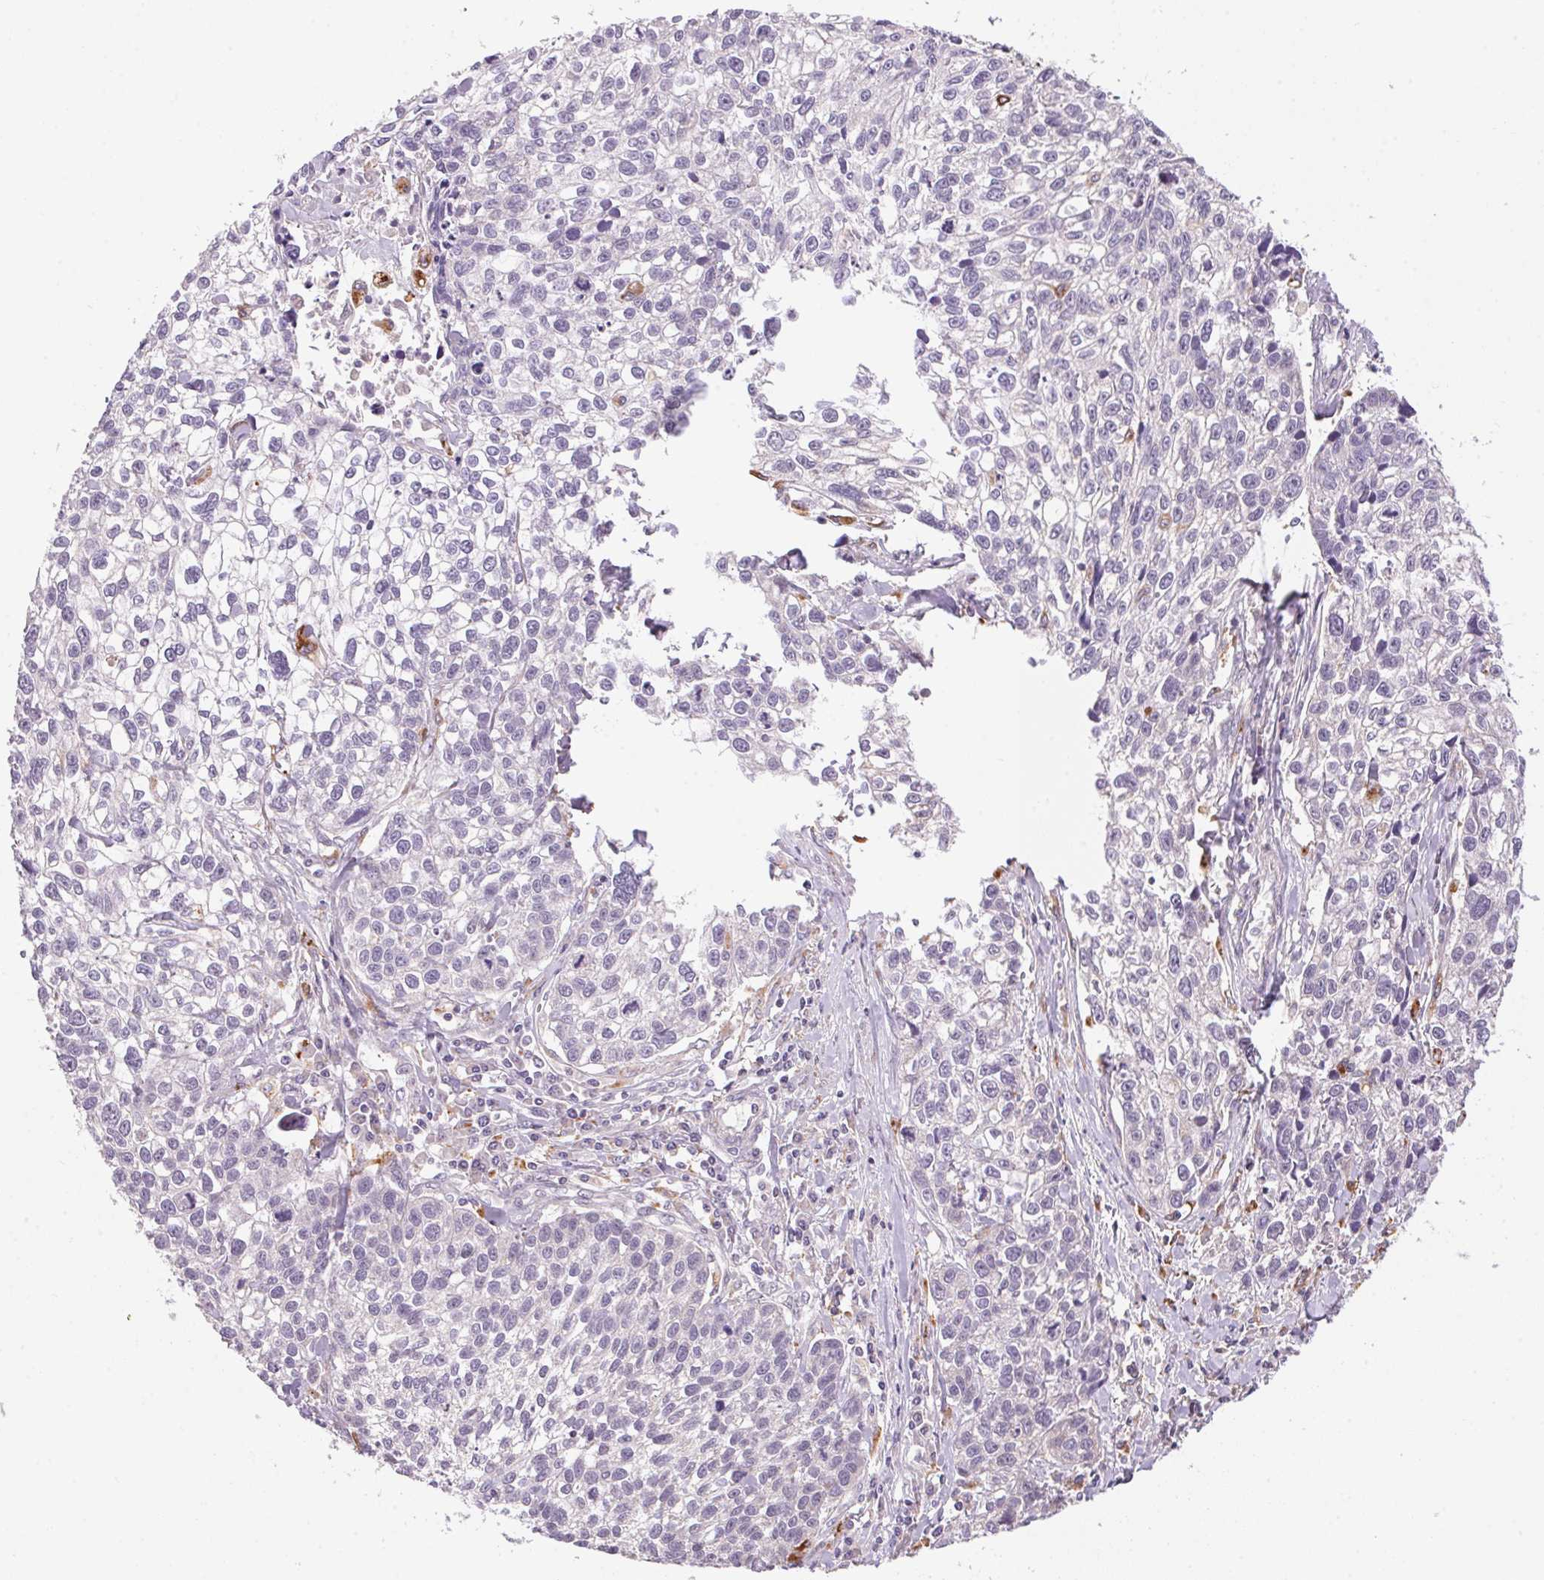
{"staining": {"intensity": "negative", "quantity": "none", "location": "none"}, "tissue": "lung cancer", "cell_type": "Tumor cells", "image_type": "cancer", "snomed": [{"axis": "morphology", "description": "Squamous cell carcinoma, NOS"}, {"axis": "topography", "description": "Lung"}], "caption": "Micrograph shows no significant protein expression in tumor cells of squamous cell carcinoma (lung).", "gene": "ADH5", "patient": {"sex": "male", "age": 74}}